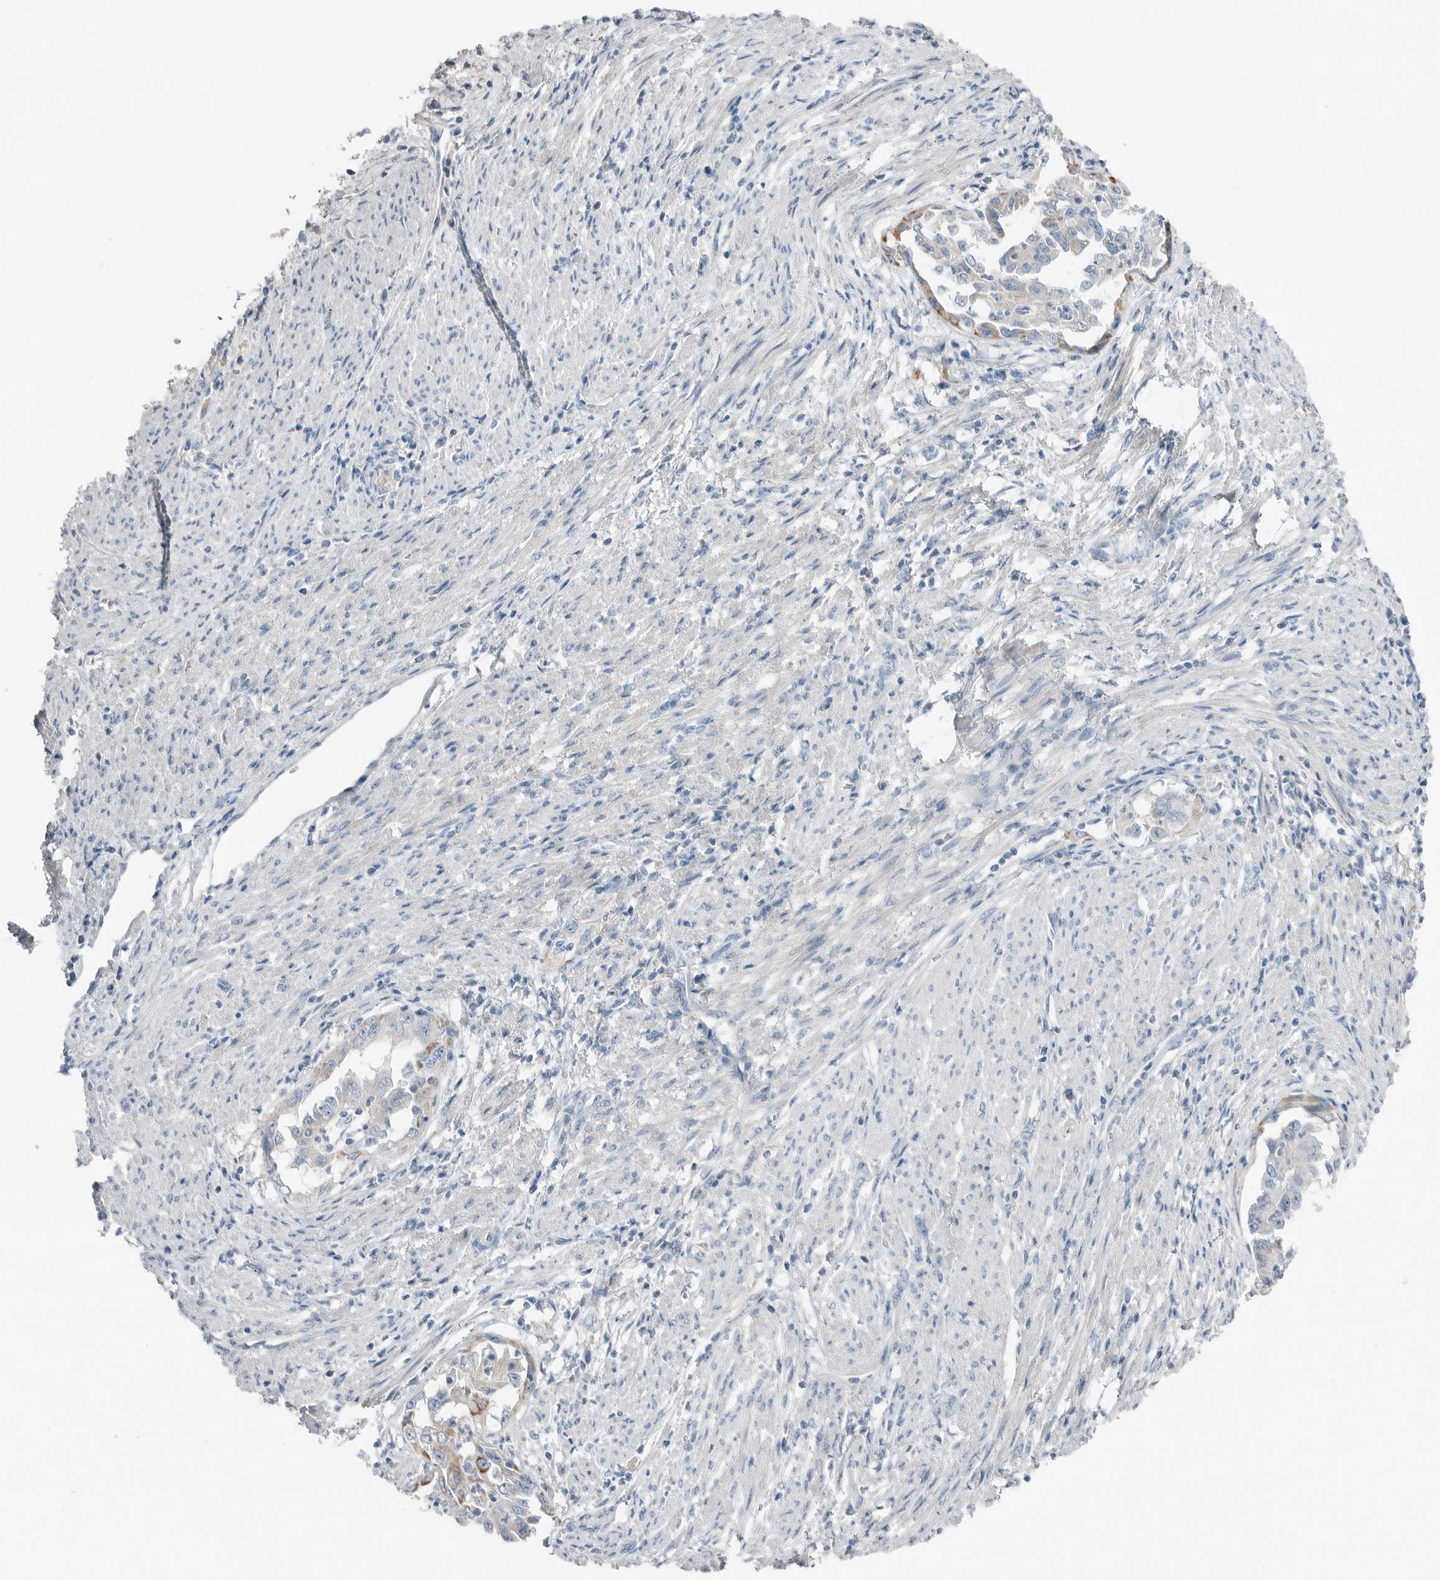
{"staining": {"intensity": "moderate", "quantity": "<25%", "location": "cytoplasmic/membranous"}, "tissue": "endometrial cancer", "cell_type": "Tumor cells", "image_type": "cancer", "snomed": [{"axis": "morphology", "description": "Adenocarcinoma, NOS"}, {"axis": "topography", "description": "Endometrium"}], "caption": "Approximately <25% of tumor cells in human adenocarcinoma (endometrial) show moderate cytoplasmic/membranous protein expression as visualized by brown immunohistochemical staining.", "gene": "SERPINB7", "patient": {"sex": "female", "age": 85}}